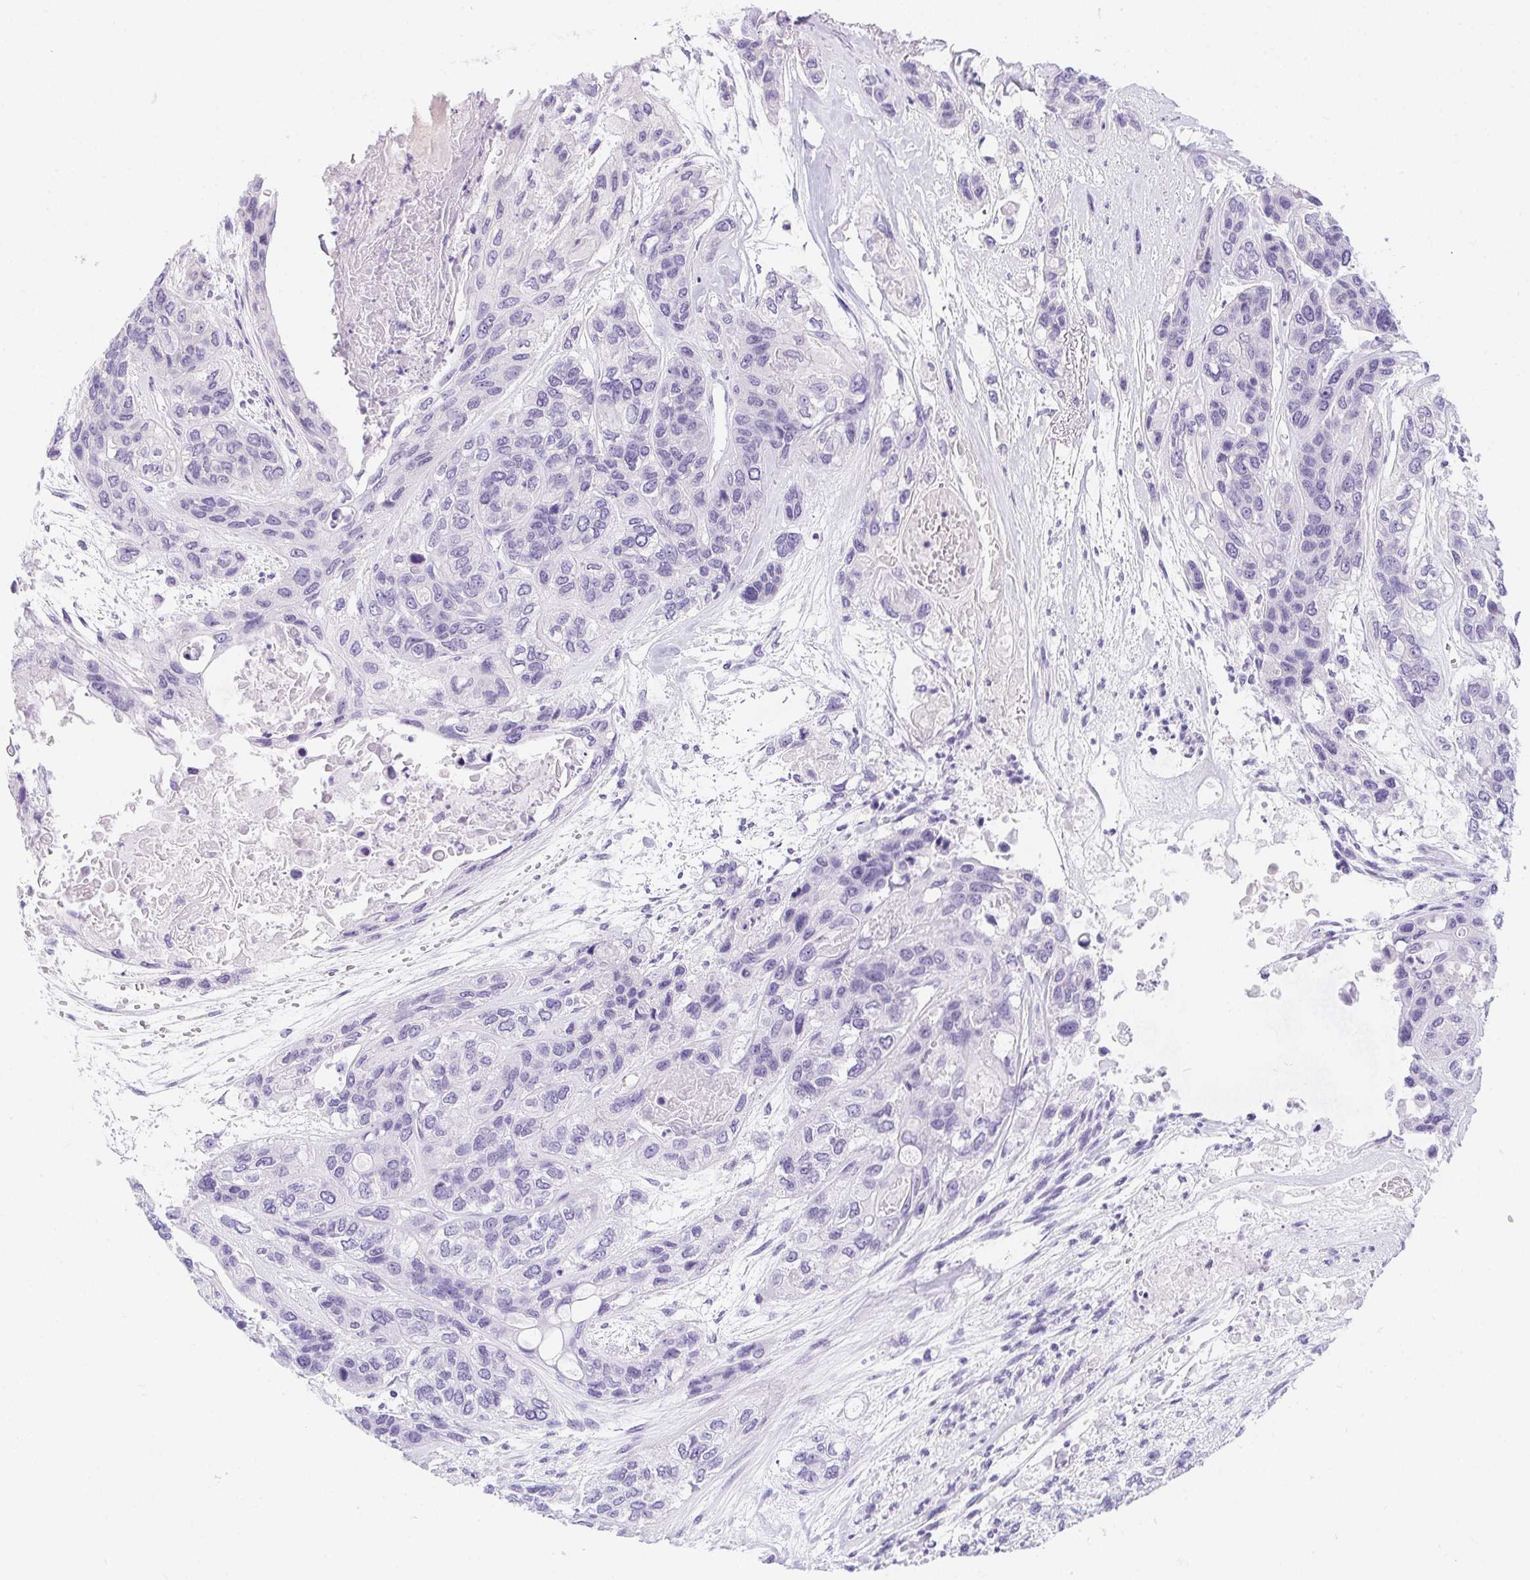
{"staining": {"intensity": "negative", "quantity": "none", "location": "none"}, "tissue": "lung cancer", "cell_type": "Tumor cells", "image_type": "cancer", "snomed": [{"axis": "morphology", "description": "Squamous cell carcinoma, NOS"}, {"axis": "topography", "description": "Lung"}], "caption": "High power microscopy micrograph of an immunohistochemistry (IHC) image of lung squamous cell carcinoma, revealing no significant positivity in tumor cells.", "gene": "PRKAA1", "patient": {"sex": "female", "age": 70}}